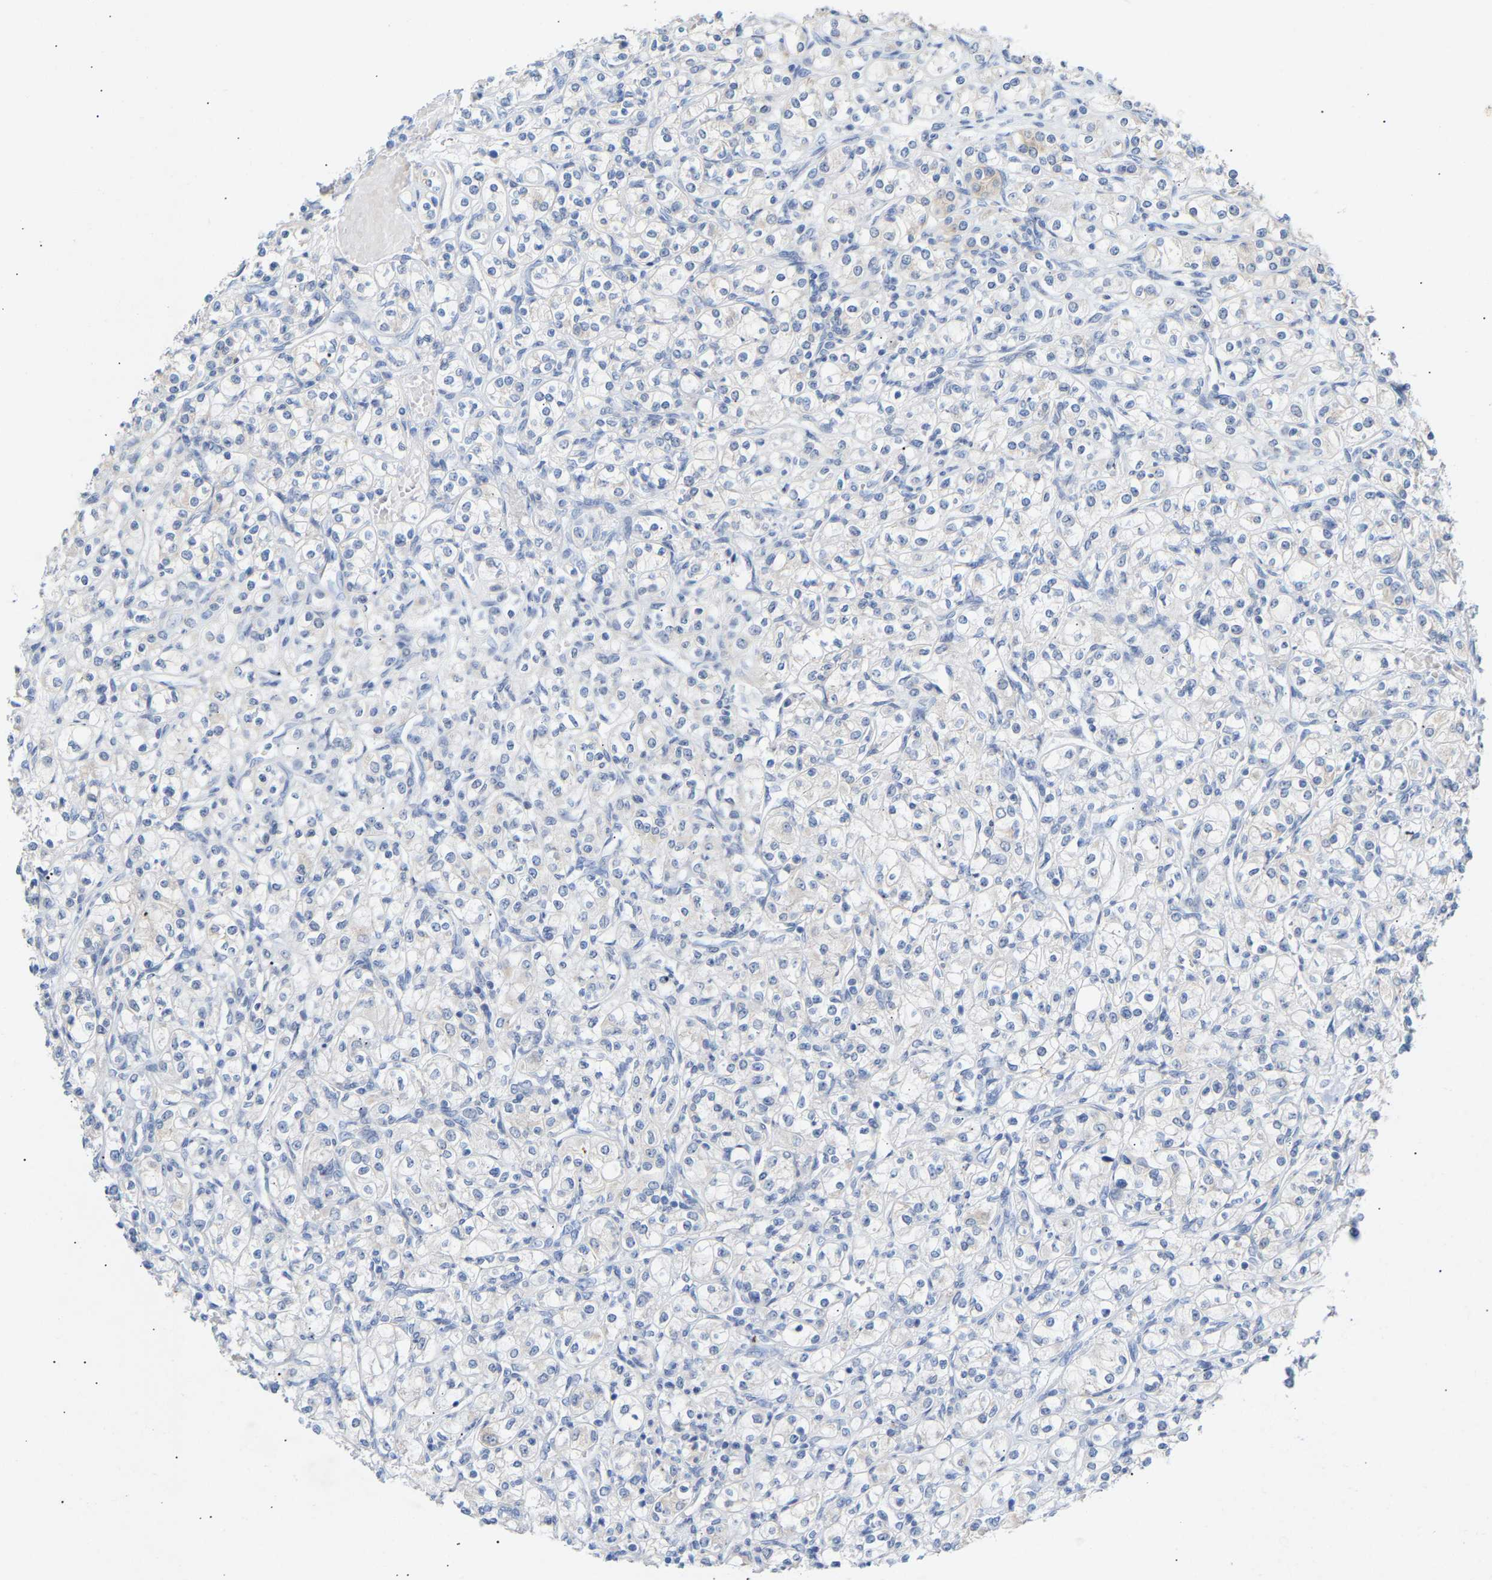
{"staining": {"intensity": "negative", "quantity": "none", "location": "none"}, "tissue": "renal cancer", "cell_type": "Tumor cells", "image_type": "cancer", "snomed": [{"axis": "morphology", "description": "Adenocarcinoma, NOS"}, {"axis": "topography", "description": "Kidney"}], "caption": "DAB (3,3'-diaminobenzidine) immunohistochemical staining of human renal cancer (adenocarcinoma) reveals no significant positivity in tumor cells.", "gene": "PEX1", "patient": {"sex": "male", "age": 77}}